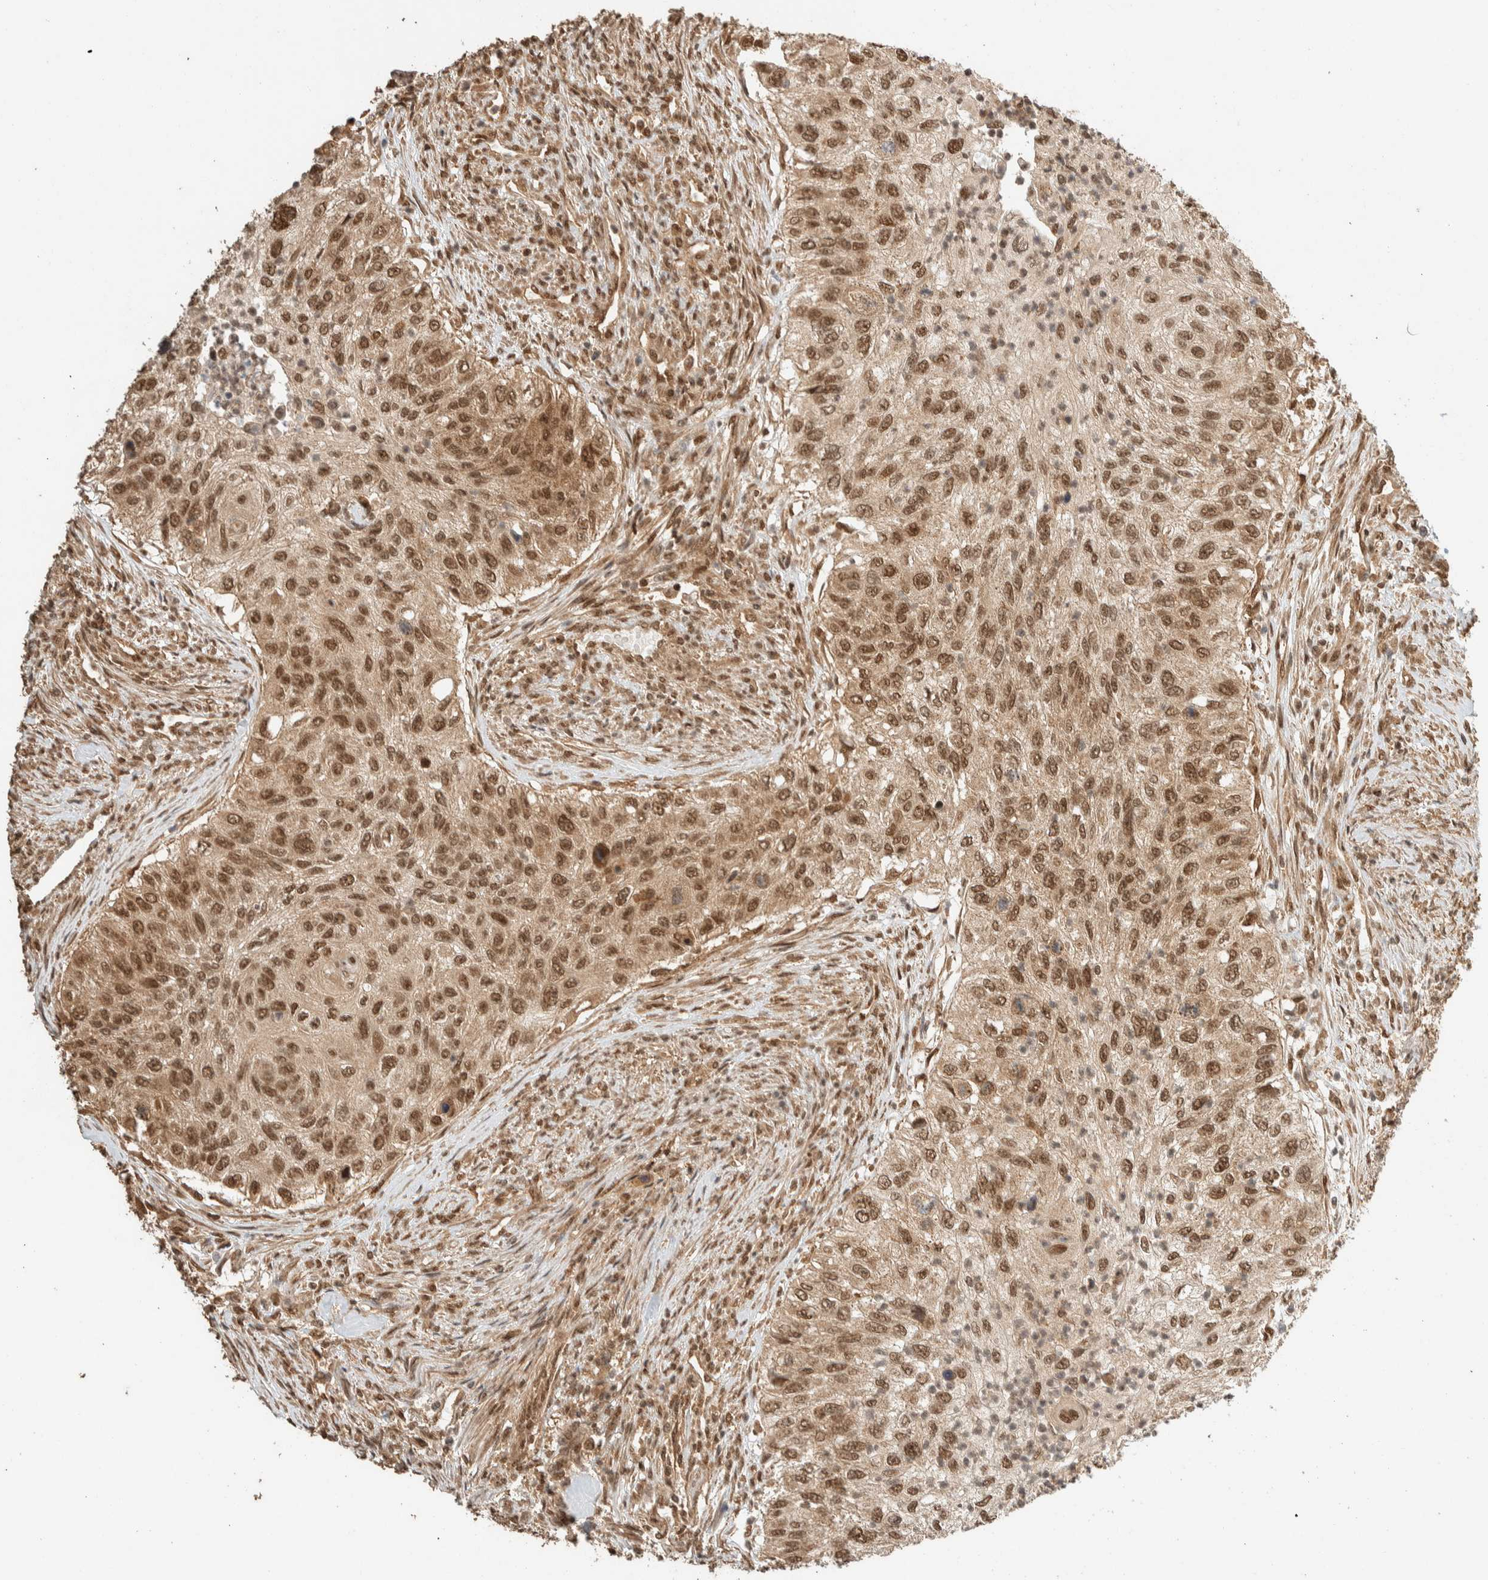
{"staining": {"intensity": "moderate", "quantity": ">75%", "location": "cytoplasmic/membranous,nuclear"}, "tissue": "urothelial cancer", "cell_type": "Tumor cells", "image_type": "cancer", "snomed": [{"axis": "morphology", "description": "Urothelial carcinoma, High grade"}, {"axis": "topography", "description": "Urinary bladder"}], "caption": "This is an image of IHC staining of urothelial cancer, which shows moderate expression in the cytoplasmic/membranous and nuclear of tumor cells.", "gene": "ZBTB2", "patient": {"sex": "female", "age": 60}}